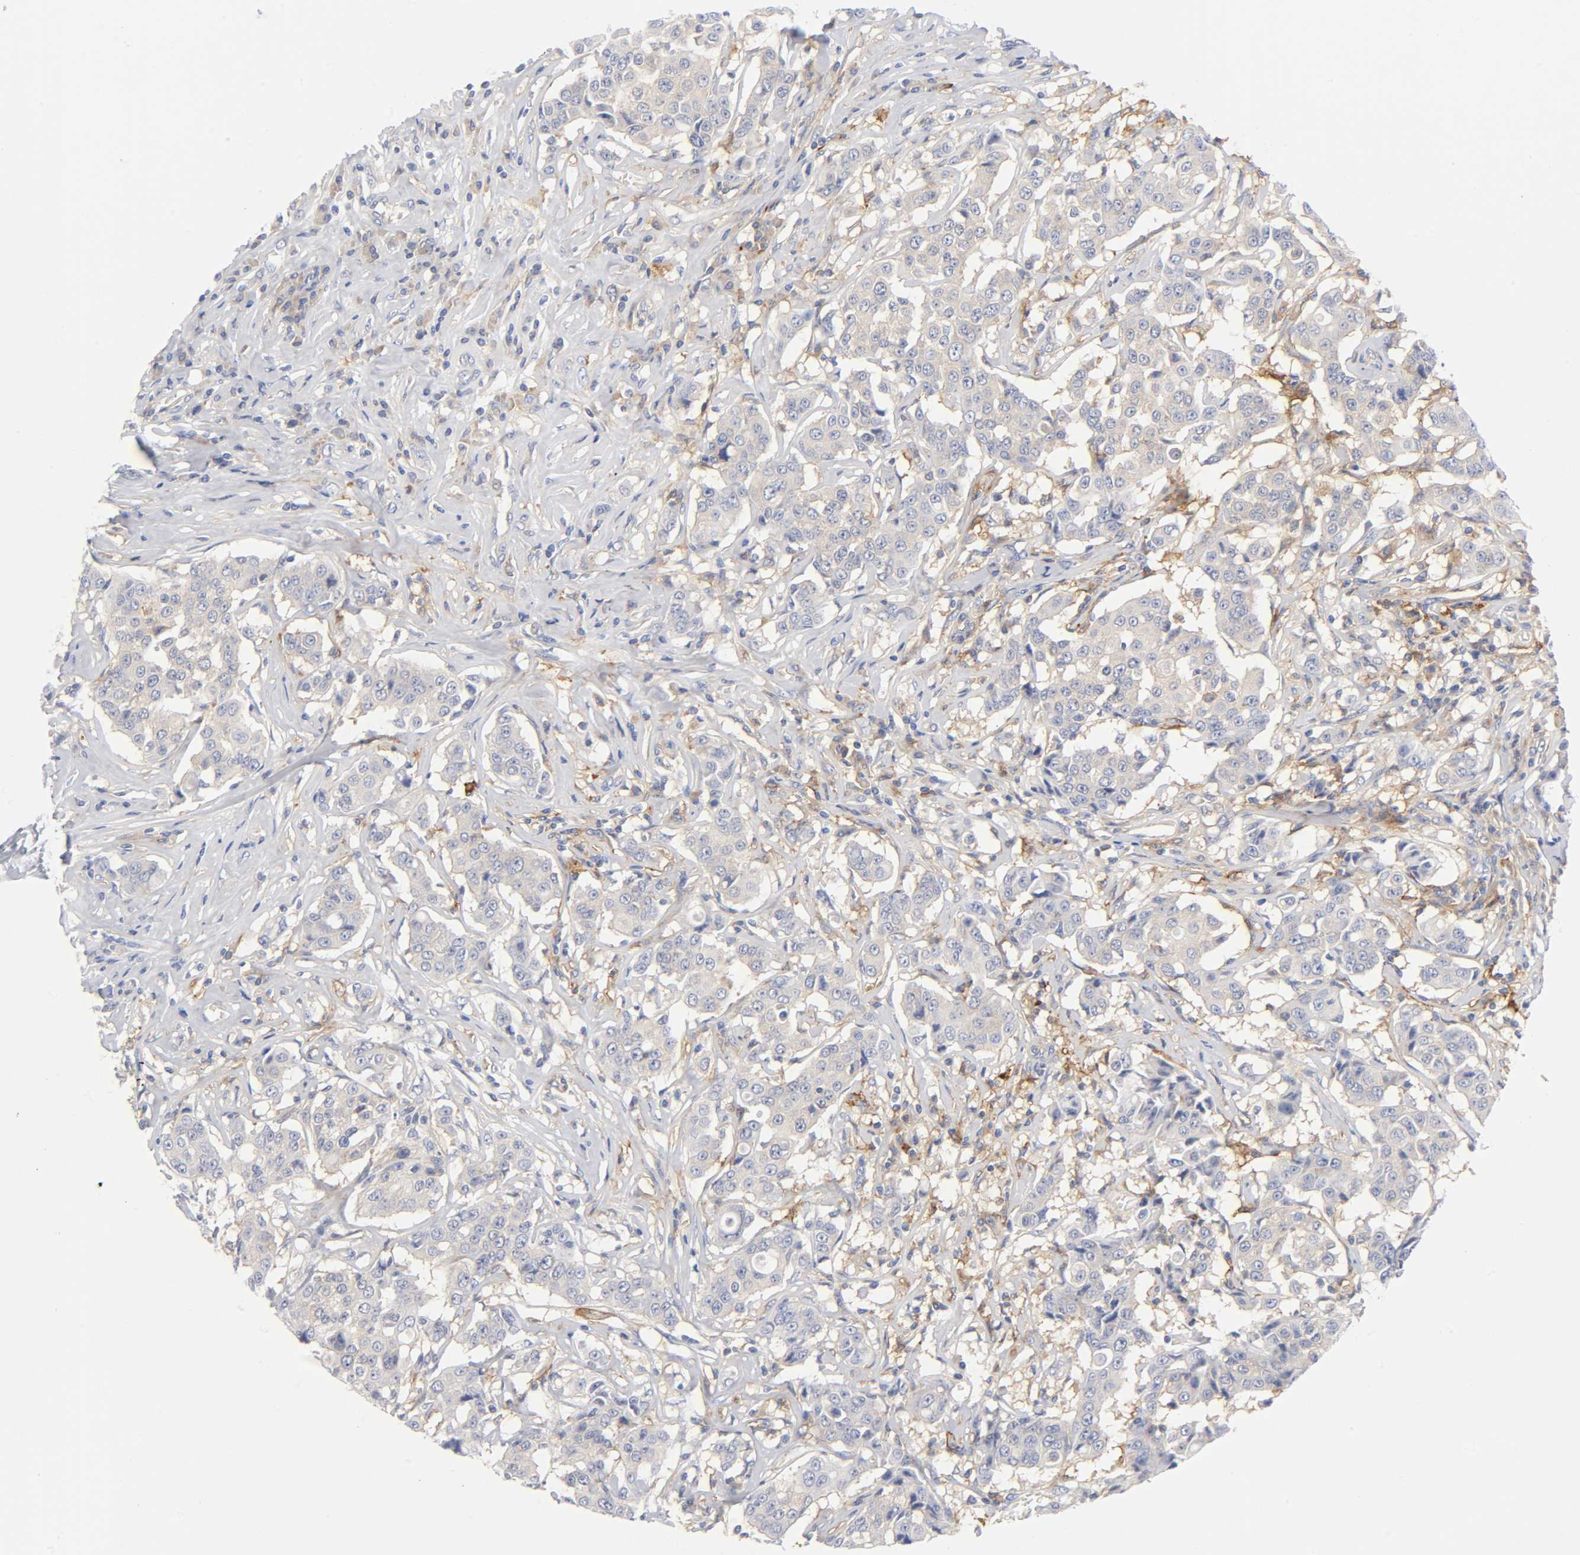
{"staining": {"intensity": "weak", "quantity": "25%-75%", "location": "cytoplasmic/membranous"}, "tissue": "breast cancer", "cell_type": "Tumor cells", "image_type": "cancer", "snomed": [{"axis": "morphology", "description": "Duct carcinoma"}, {"axis": "topography", "description": "Breast"}], "caption": "This image reveals immunohistochemistry (IHC) staining of breast infiltrating ductal carcinoma, with low weak cytoplasmic/membranous expression in approximately 25%-75% of tumor cells.", "gene": "CD86", "patient": {"sex": "female", "age": 27}}